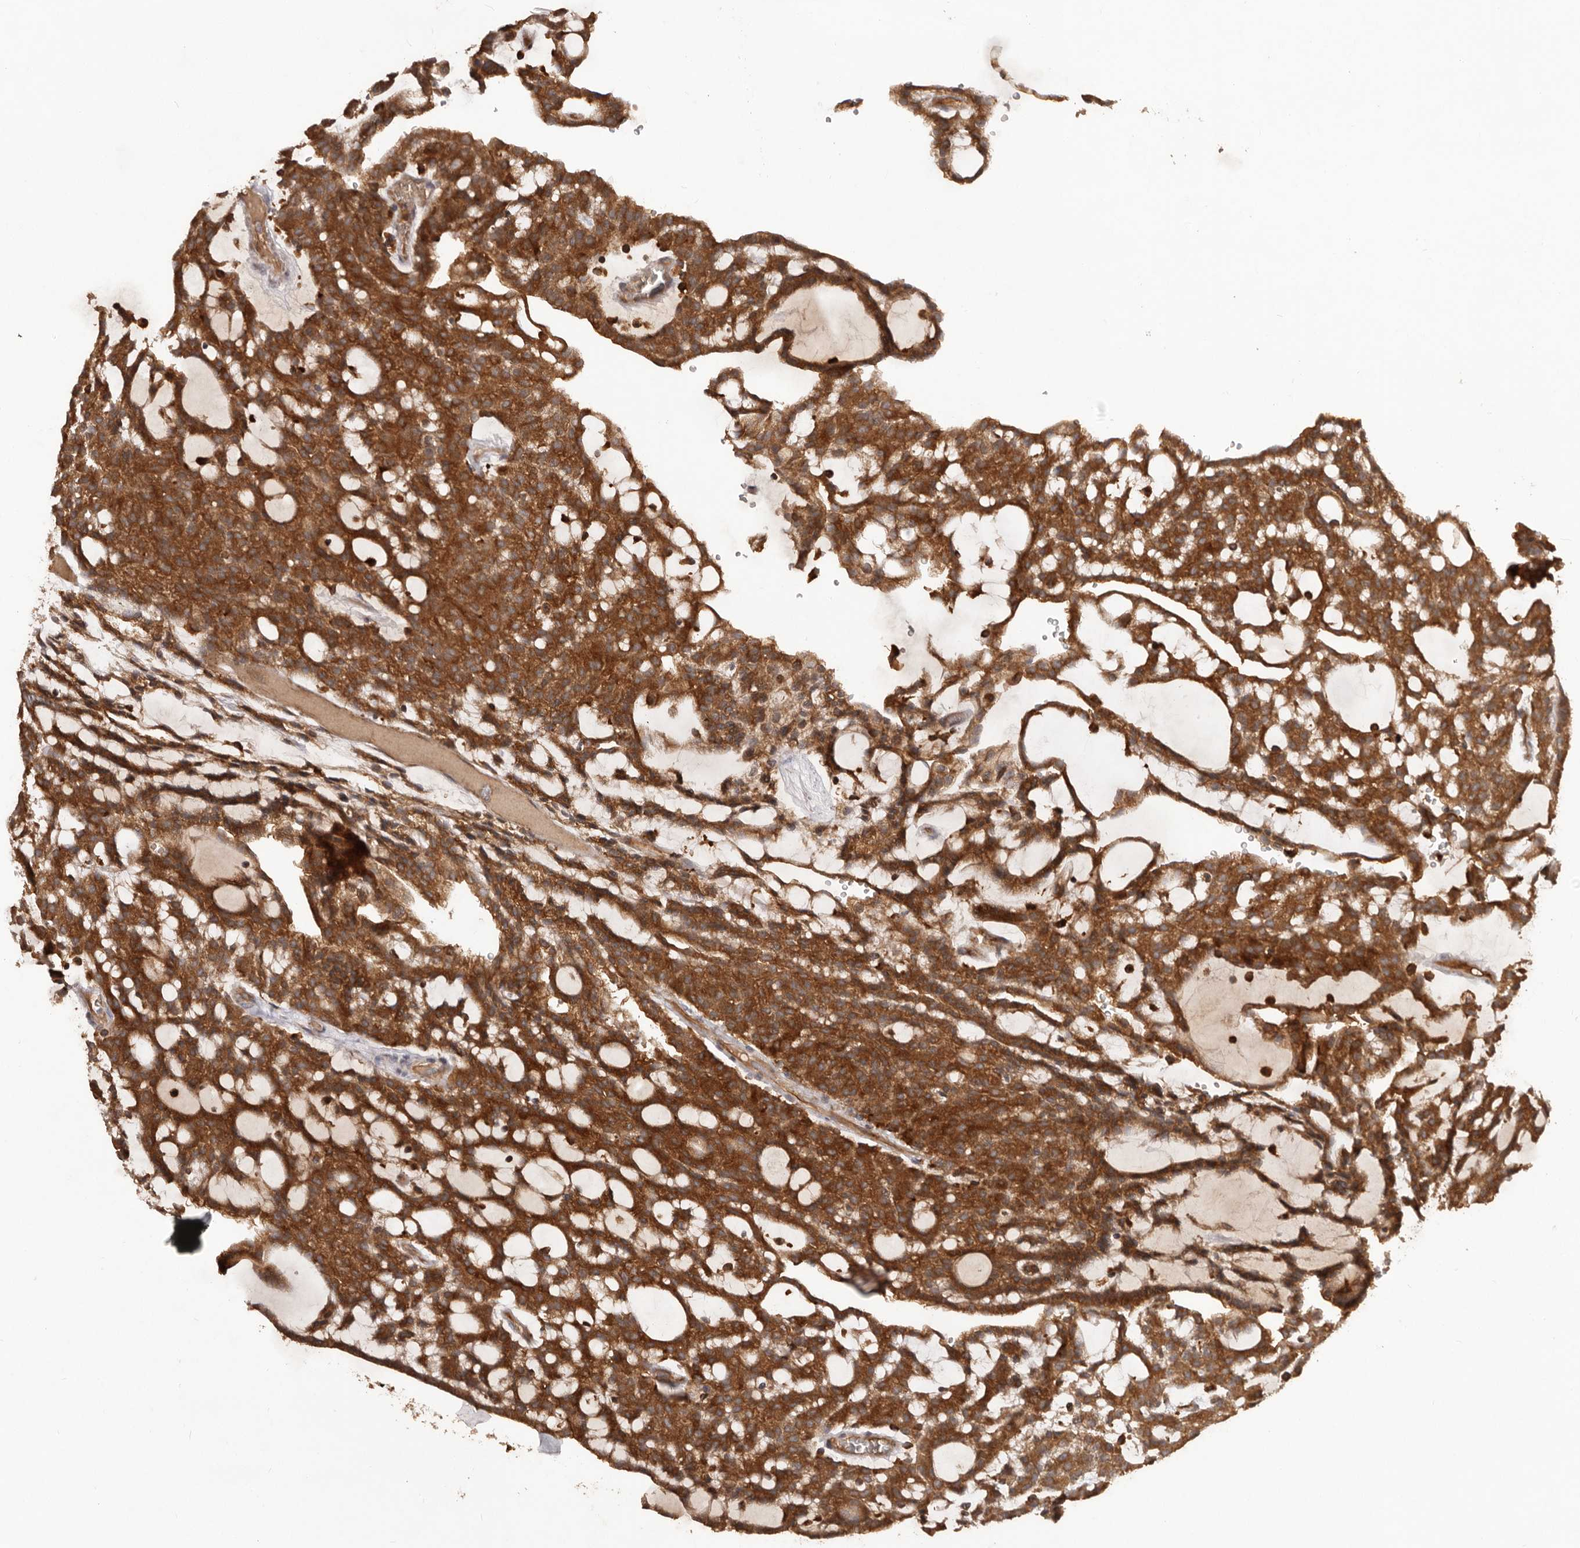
{"staining": {"intensity": "strong", "quantity": ">75%", "location": "cytoplasmic/membranous"}, "tissue": "renal cancer", "cell_type": "Tumor cells", "image_type": "cancer", "snomed": [{"axis": "morphology", "description": "Adenocarcinoma, NOS"}, {"axis": "topography", "description": "Kidney"}], "caption": "Tumor cells reveal high levels of strong cytoplasmic/membranous positivity in about >75% of cells in human renal cancer. (Stains: DAB (3,3'-diaminobenzidine) in brown, nuclei in blue, Microscopy: brightfield microscopy at high magnification).", "gene": "SLC22A3", "patient": {"sex": "male", "age": 63}}